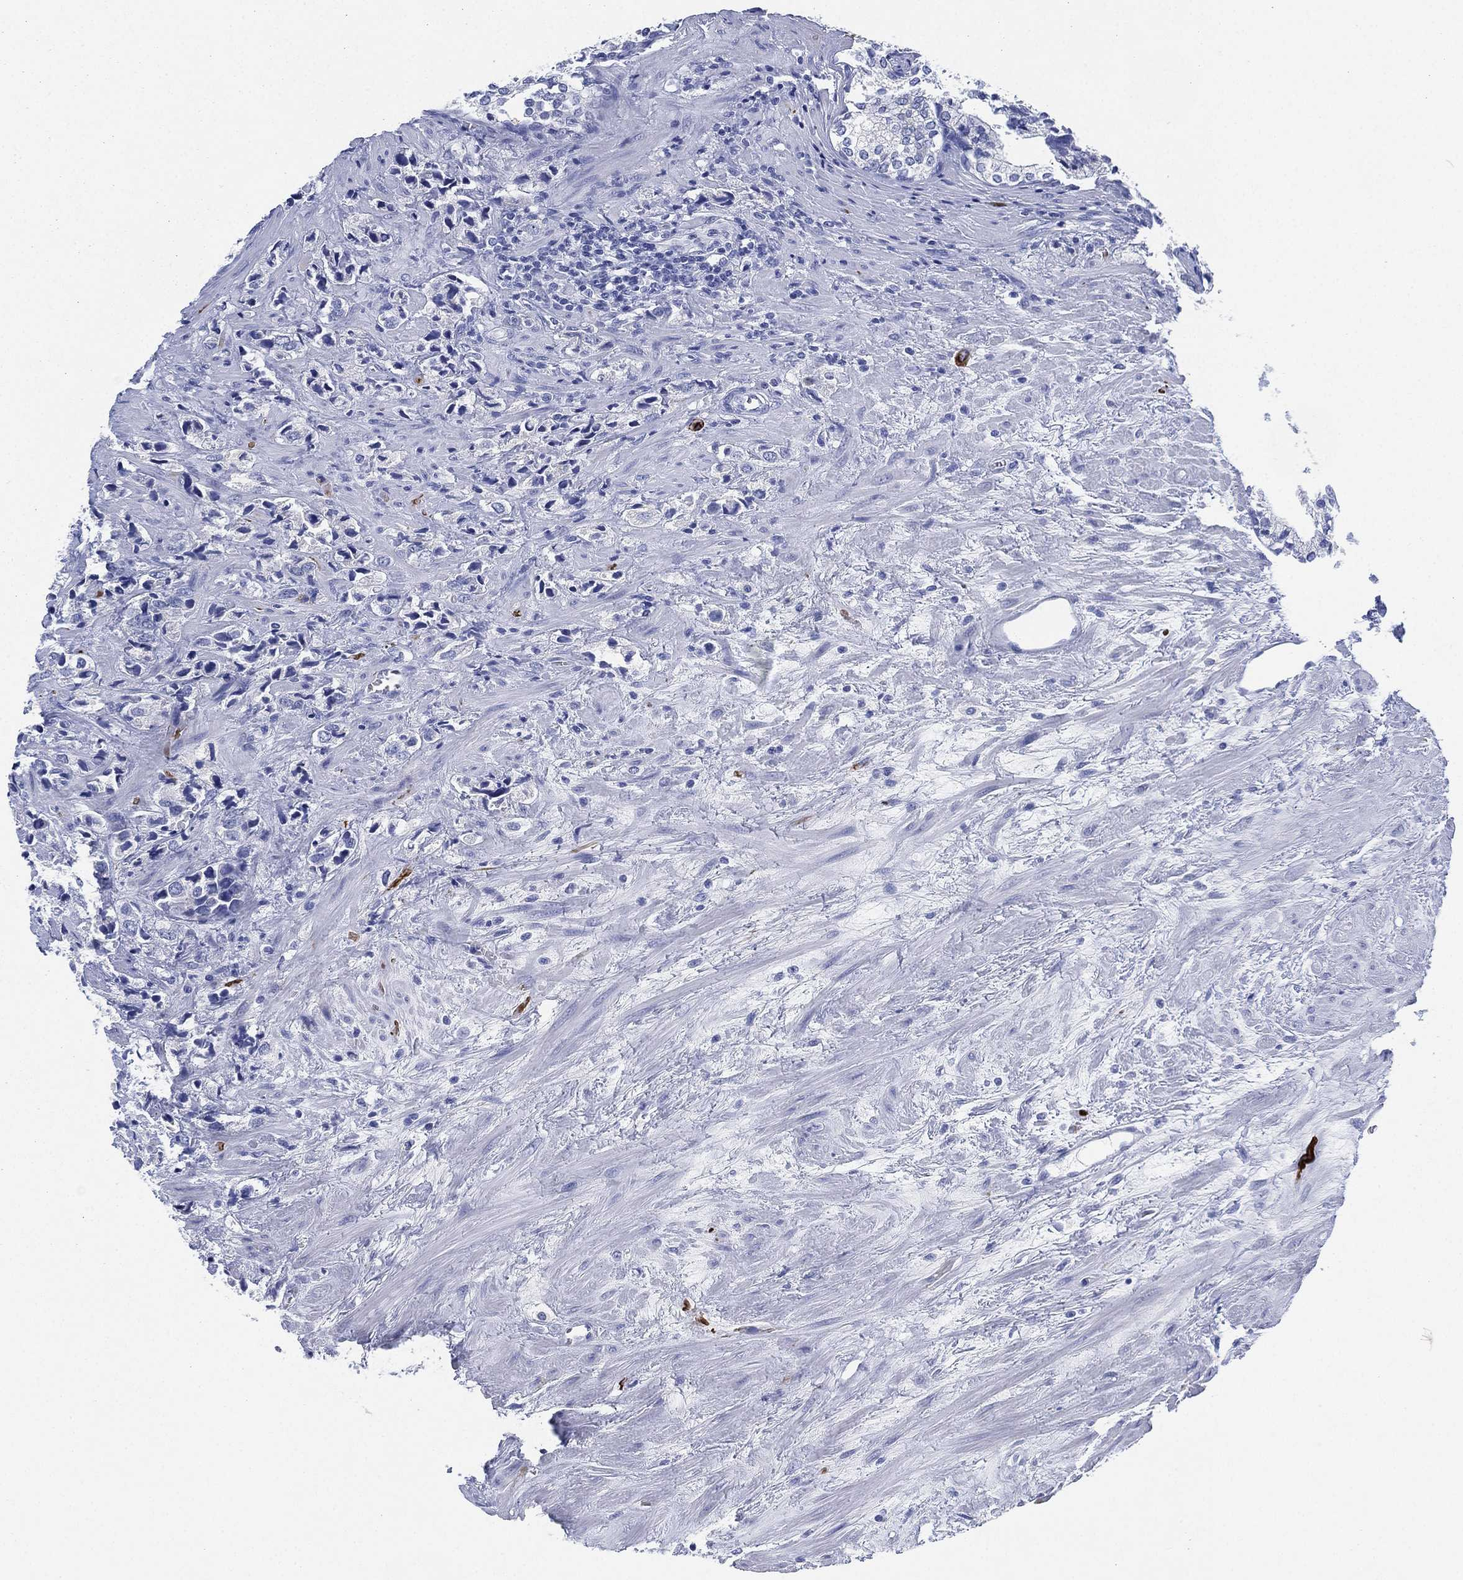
{"staining": {"intensity": "negative", "quantity": "none", "location": "none"}, "tissue": "prostate cancer", "cell_type": "Tumor cells", "image_type": "cancer", "snomed": [{"axis": "morphology", "description": "Adenocarcinoma, NOS"}, {"axis": "topography", "description": "Prostate and seminal vesicle, NOS"}], "caption": "This image is of adenocarcinoma (prostate) stained with immunohistochemistry (IHC) to label a protein in brown with the nuclei are counter-stained blue. There is no staining in tumor cells. (Brightfield microscopy of DAB immunohistochemistry at high magnification).", "gene": "SLC9C2", "patient": {"sex": "male", "age": 63}}